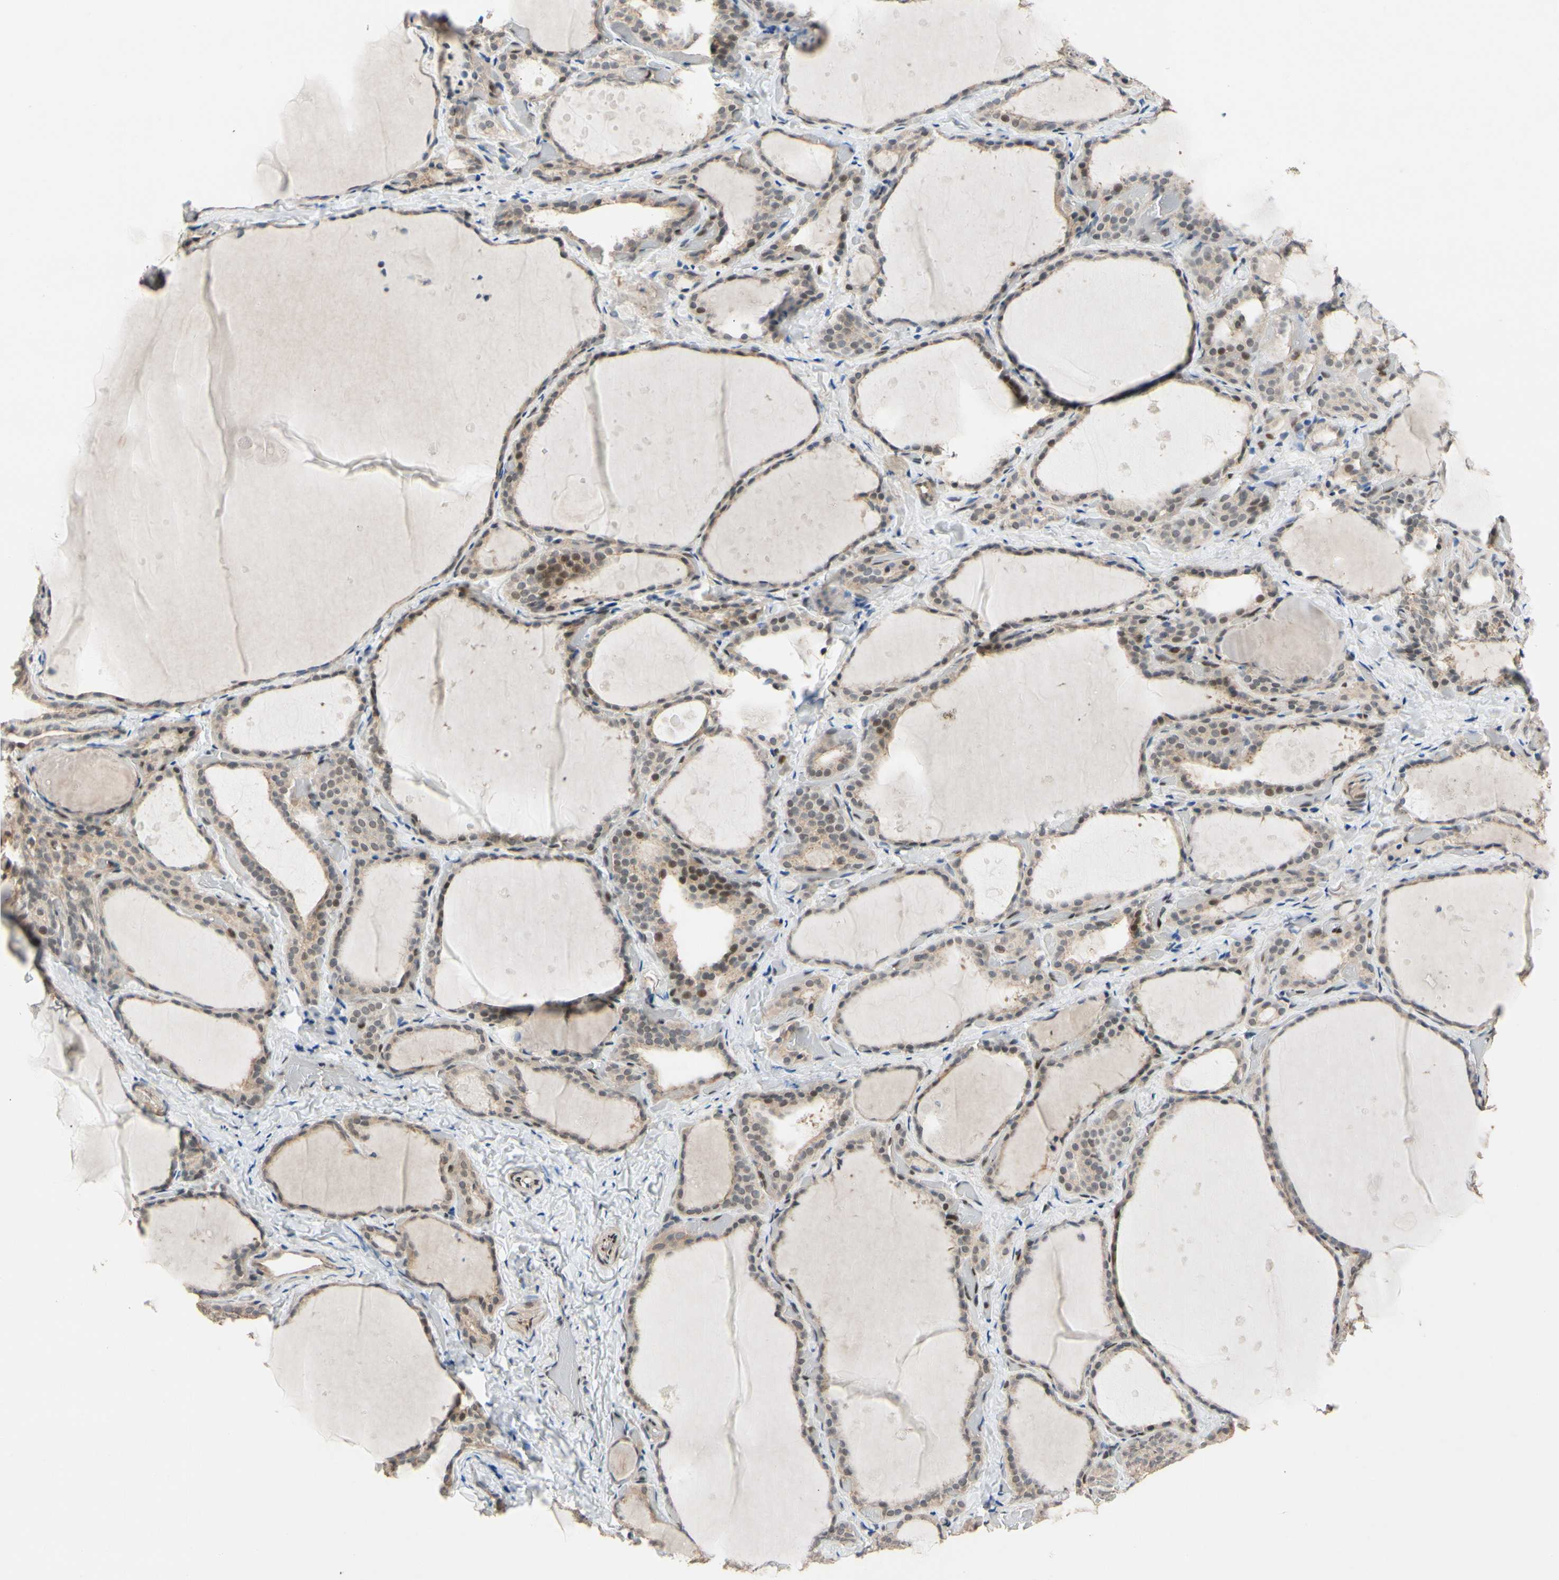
{"staining": {"intensity": "weak", "quantity": "25%-75%", "location": "cytoplasmic/membranous,nuclear"}, "tissue": "thyroid gland", "cell_type": "Glandular cells", "image_type": "normal", "snomed": [{"axis": "morphology", "description": "Normal tissue, NOS"}, {"axis": "topography", "description": "Thyroid gland"}], "caption": "Glandular cells demonstrate low levels of weak cytoplasmic/membranous,nuclear positivity in about 25%-75% of cells in unremarkable thyroid gland.", "gene": "TAF4", "patient": {"sex": "female", "age": 44}}